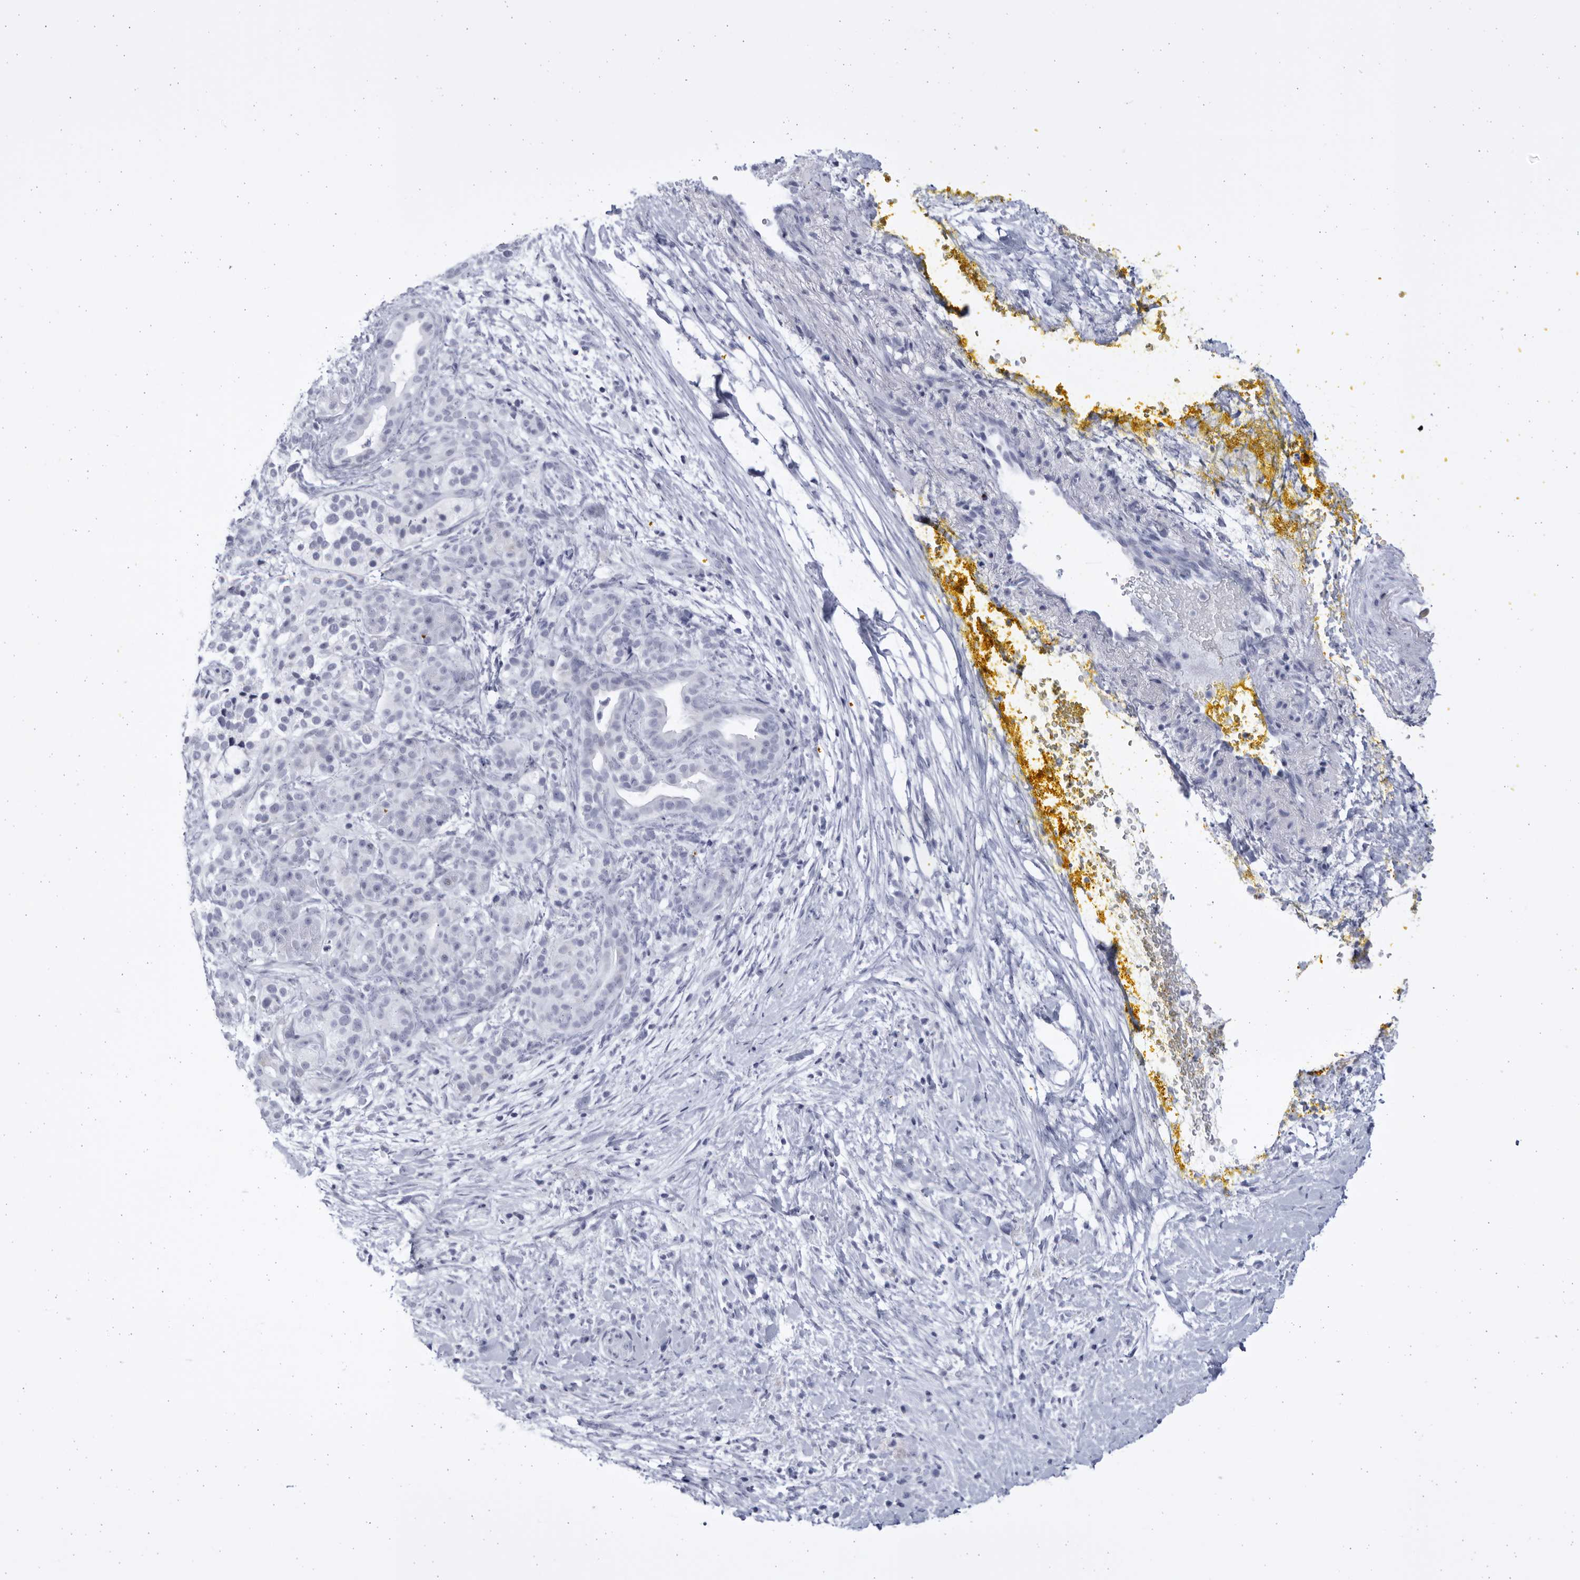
{"staining": {"intensity": "negative", "quantity": "none", "location": "none"}, "tissue": "pancreatic cancer", "cell_type": "Tumor cells", "image_type": "cancer", "snomed": [{"axis": "morphology", "description": "Adenocarcinoma, NOS"}, {"axis": "topography", "description": "Pancreas"}], "caption": "High magnification brightfield microscopy of adenocarcinoma (pancreatic) stained with DAB (brown) and counterstained with hematoxylin (blue): tumor cells show no significant expression.", "gene": "CCDC181", "patient": {"sex": "male", "age": 58}}